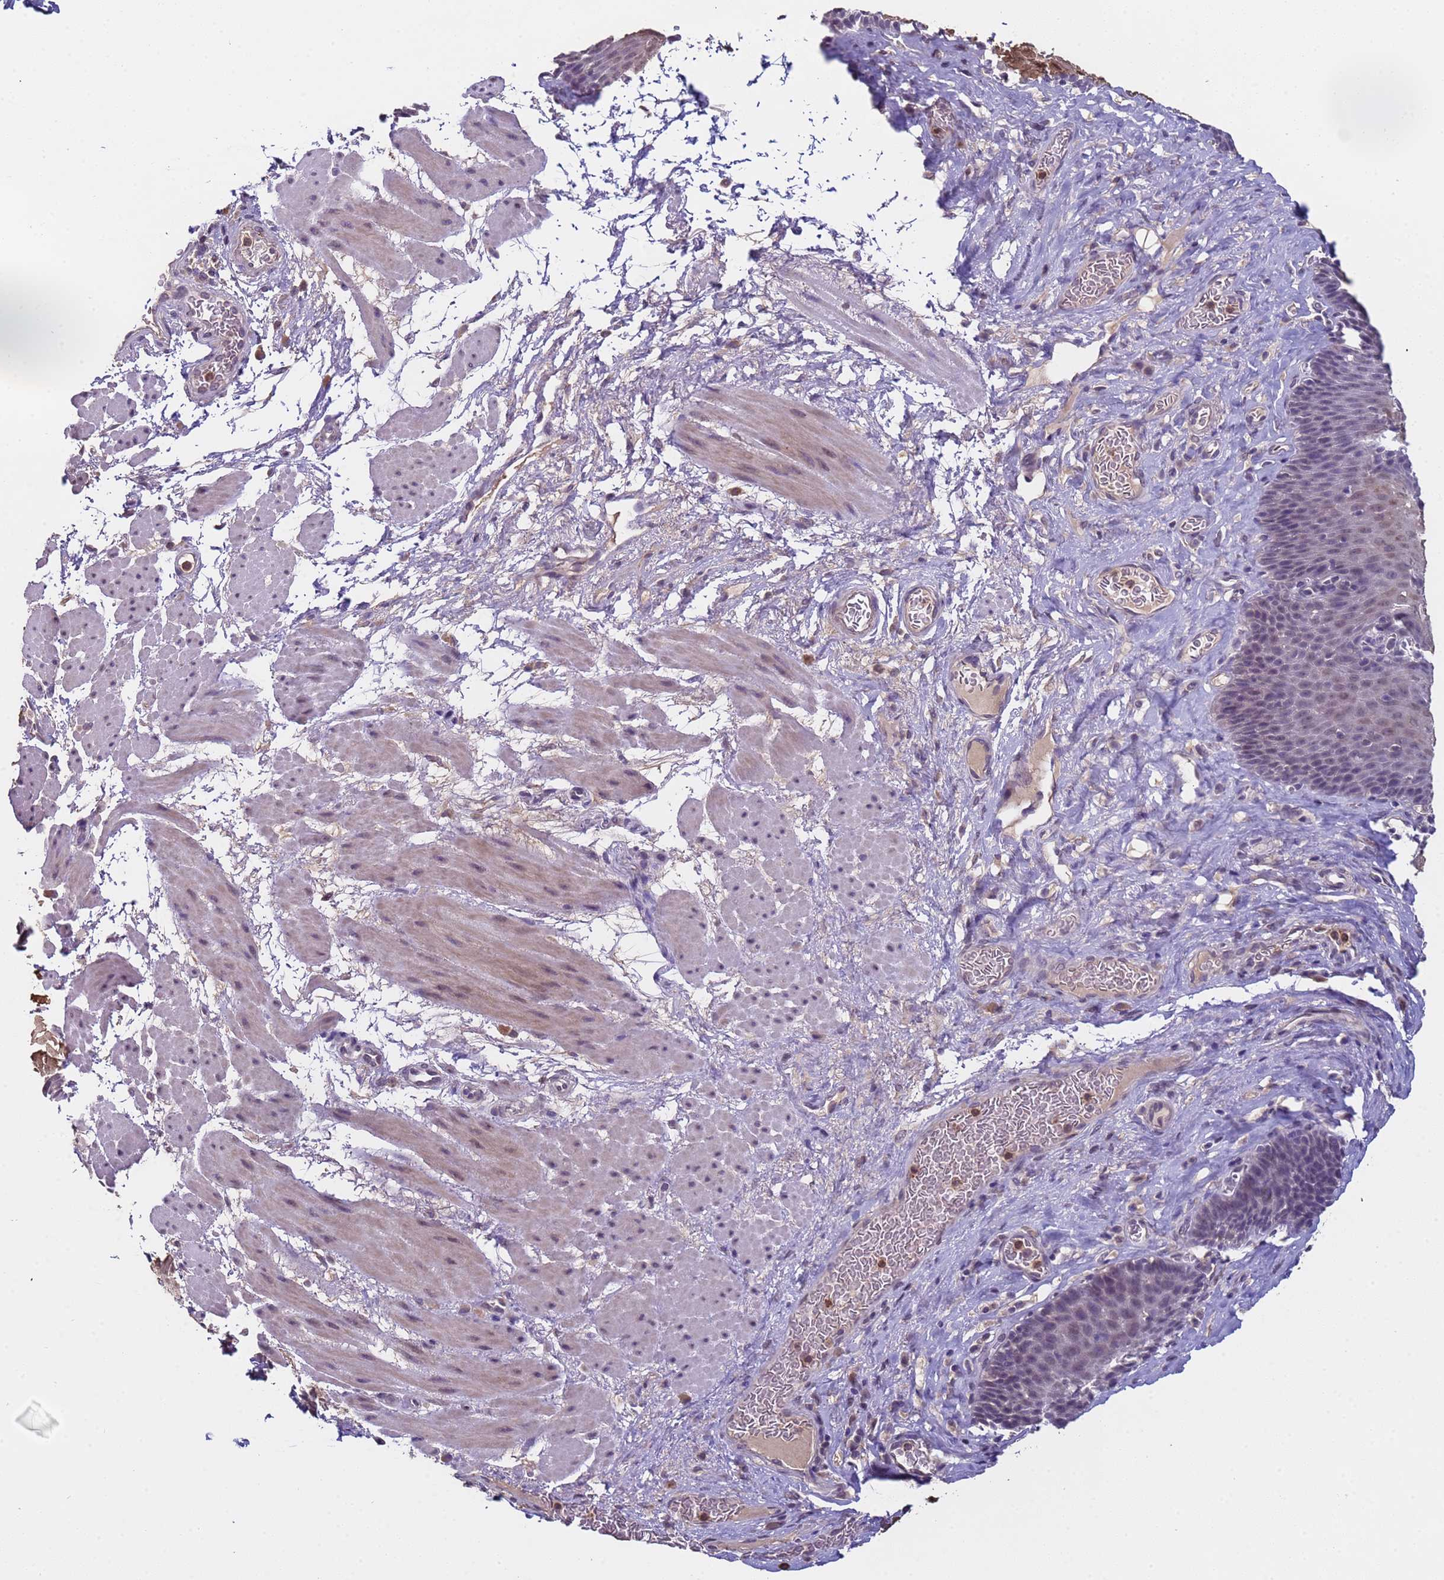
{"staining": {"intensity": "weak", "quantity": "<25%", "location": "cytoplasmic/membranous,nuclear"}, "tissue": "esophagus", "cell_type": "Squamous epithelial cells", "image_type": "normal", "snomed": [{"axis": "morphology", "description": "Normal tissue, NOS"}, {"axis": "topography", "description": "Esophagus"}], "caption": "IHC photomicrograph of benign esophagus stained for a protein (brown), which reveals no staining in squamous epithelial cells.", "gene": "ZNF248", "patient": {"sex": "male", "age": 60}}